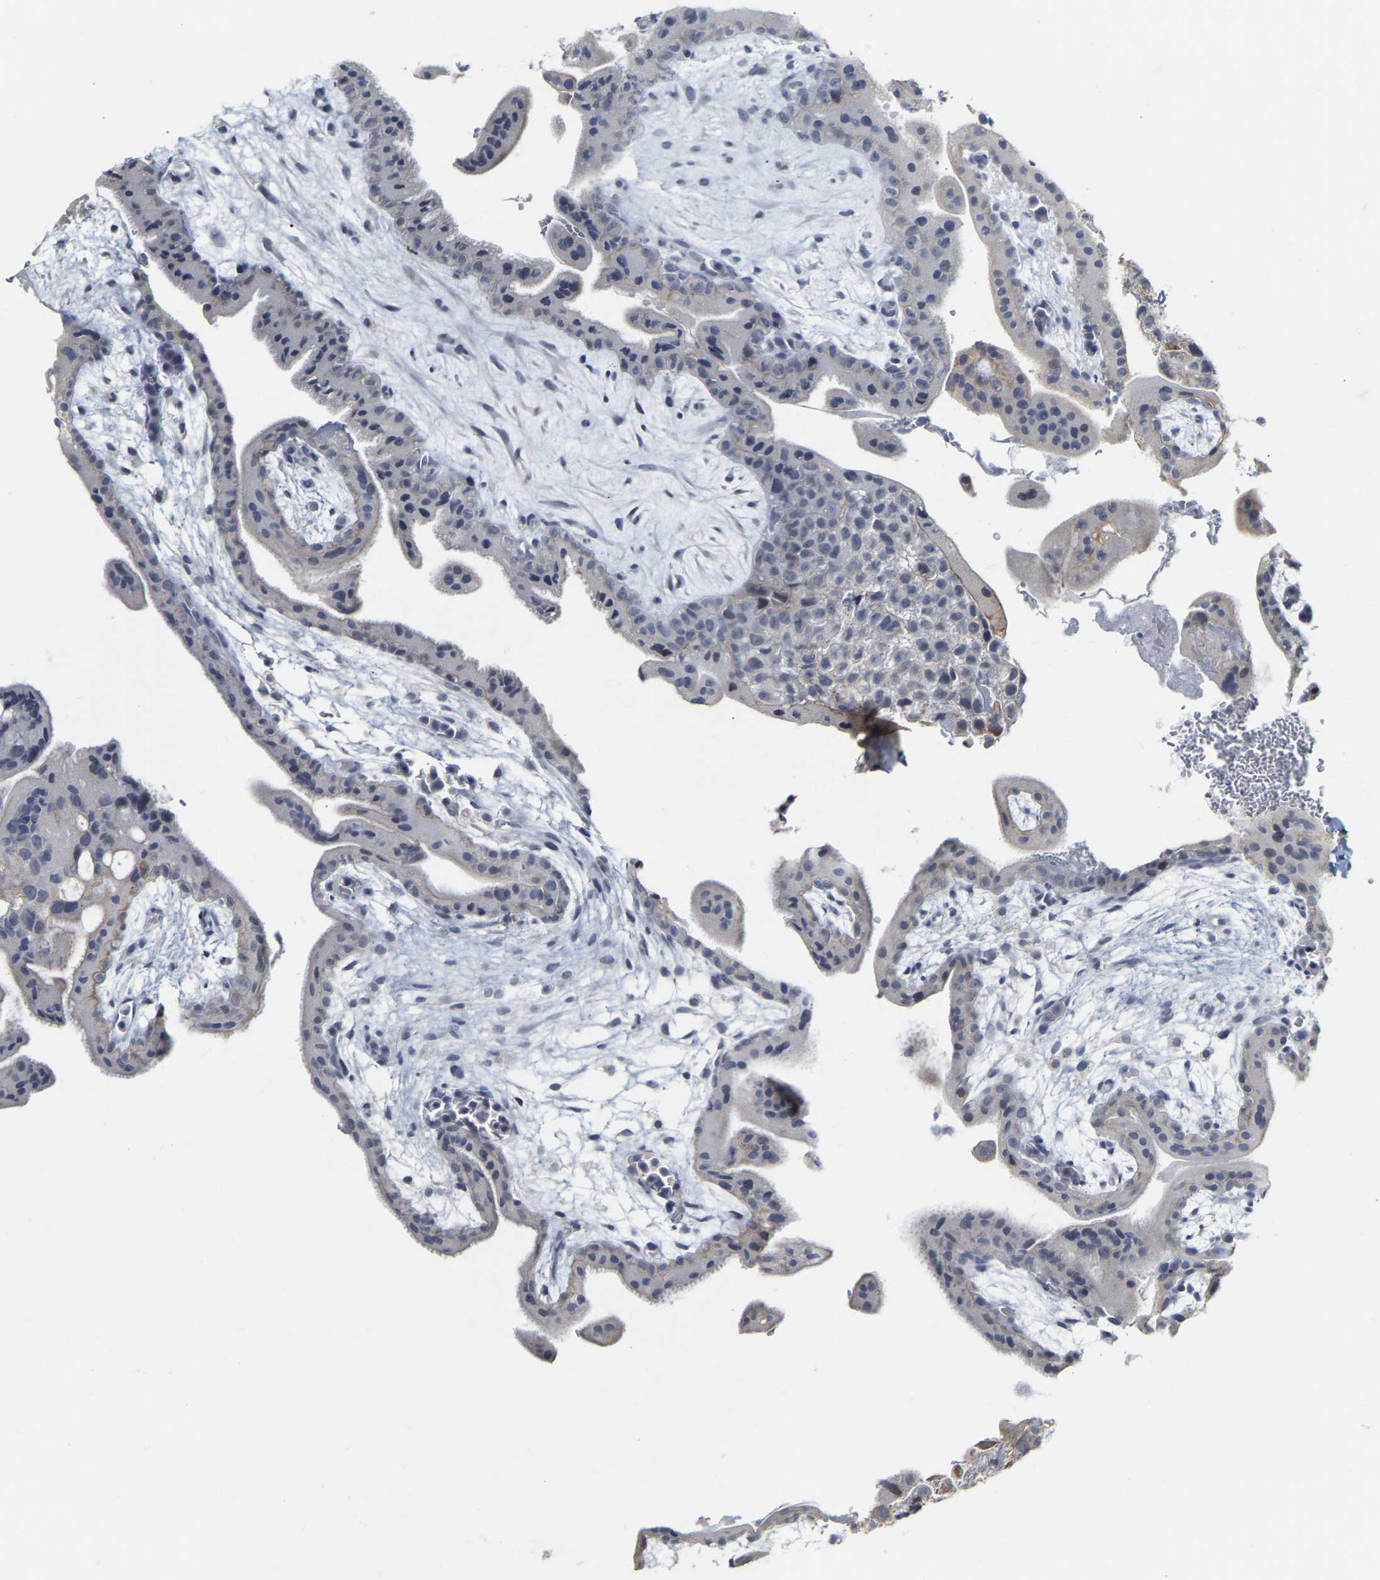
{"staining": {"intensity": "moderate", "quantity": "25%-75%", "location": "cytoplasmic/membranous"}, "tissue": "placenta", "cell_type": "Decidual cells", "image_type": "normal", "snomed": [{"axis": "morphology", "description": "Normal tissue, NOS"}, {"axis": "topography", "description": "Placenta"}], "caption": "Placenta stained with a brown dye displays moderate cytoplasmic/membranous positive staining in approximately 25%-75% of decidual cells.", "gene": "KRT76", "patient": {"sex": "female", "age": 35}}